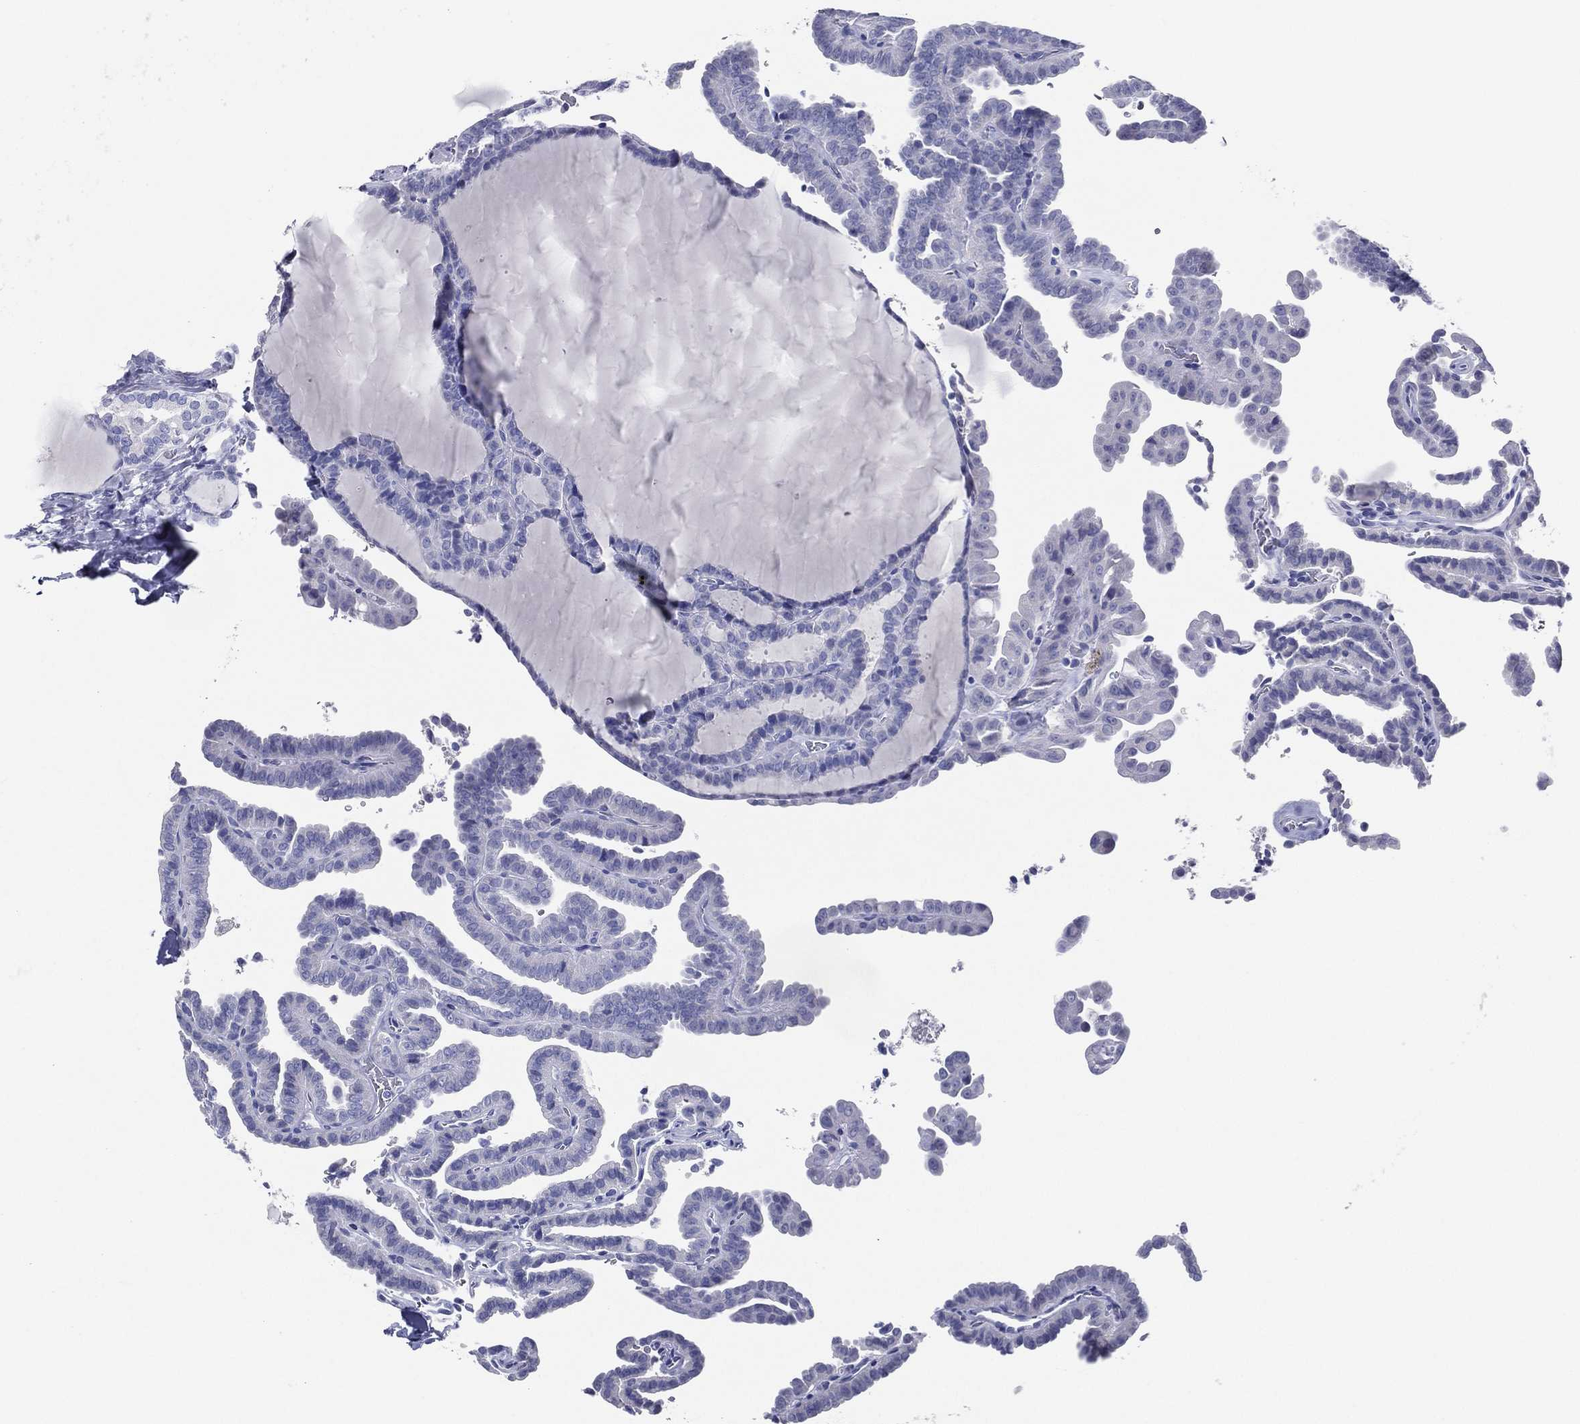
{"staining": {"intensity": "negative", "quantity": "none", "location": "none"}, "tissue": "thyroid cancer", "cell_type": "Tumor cells", "image_type": "cancer", "snomed": [{"axis": "morphology", "description": "Papillary adenocarcinoma, NOS"}, {"axis": "topography", "description": "Thyroid gland"}], "caption": "Papillary adenocarcinoma (thyroid) was stained to show a protein in brown. There is no significant positivity in tumor cells.", "gene": "TFAP2A", "patient": {"sex": "female", "age": 39}}